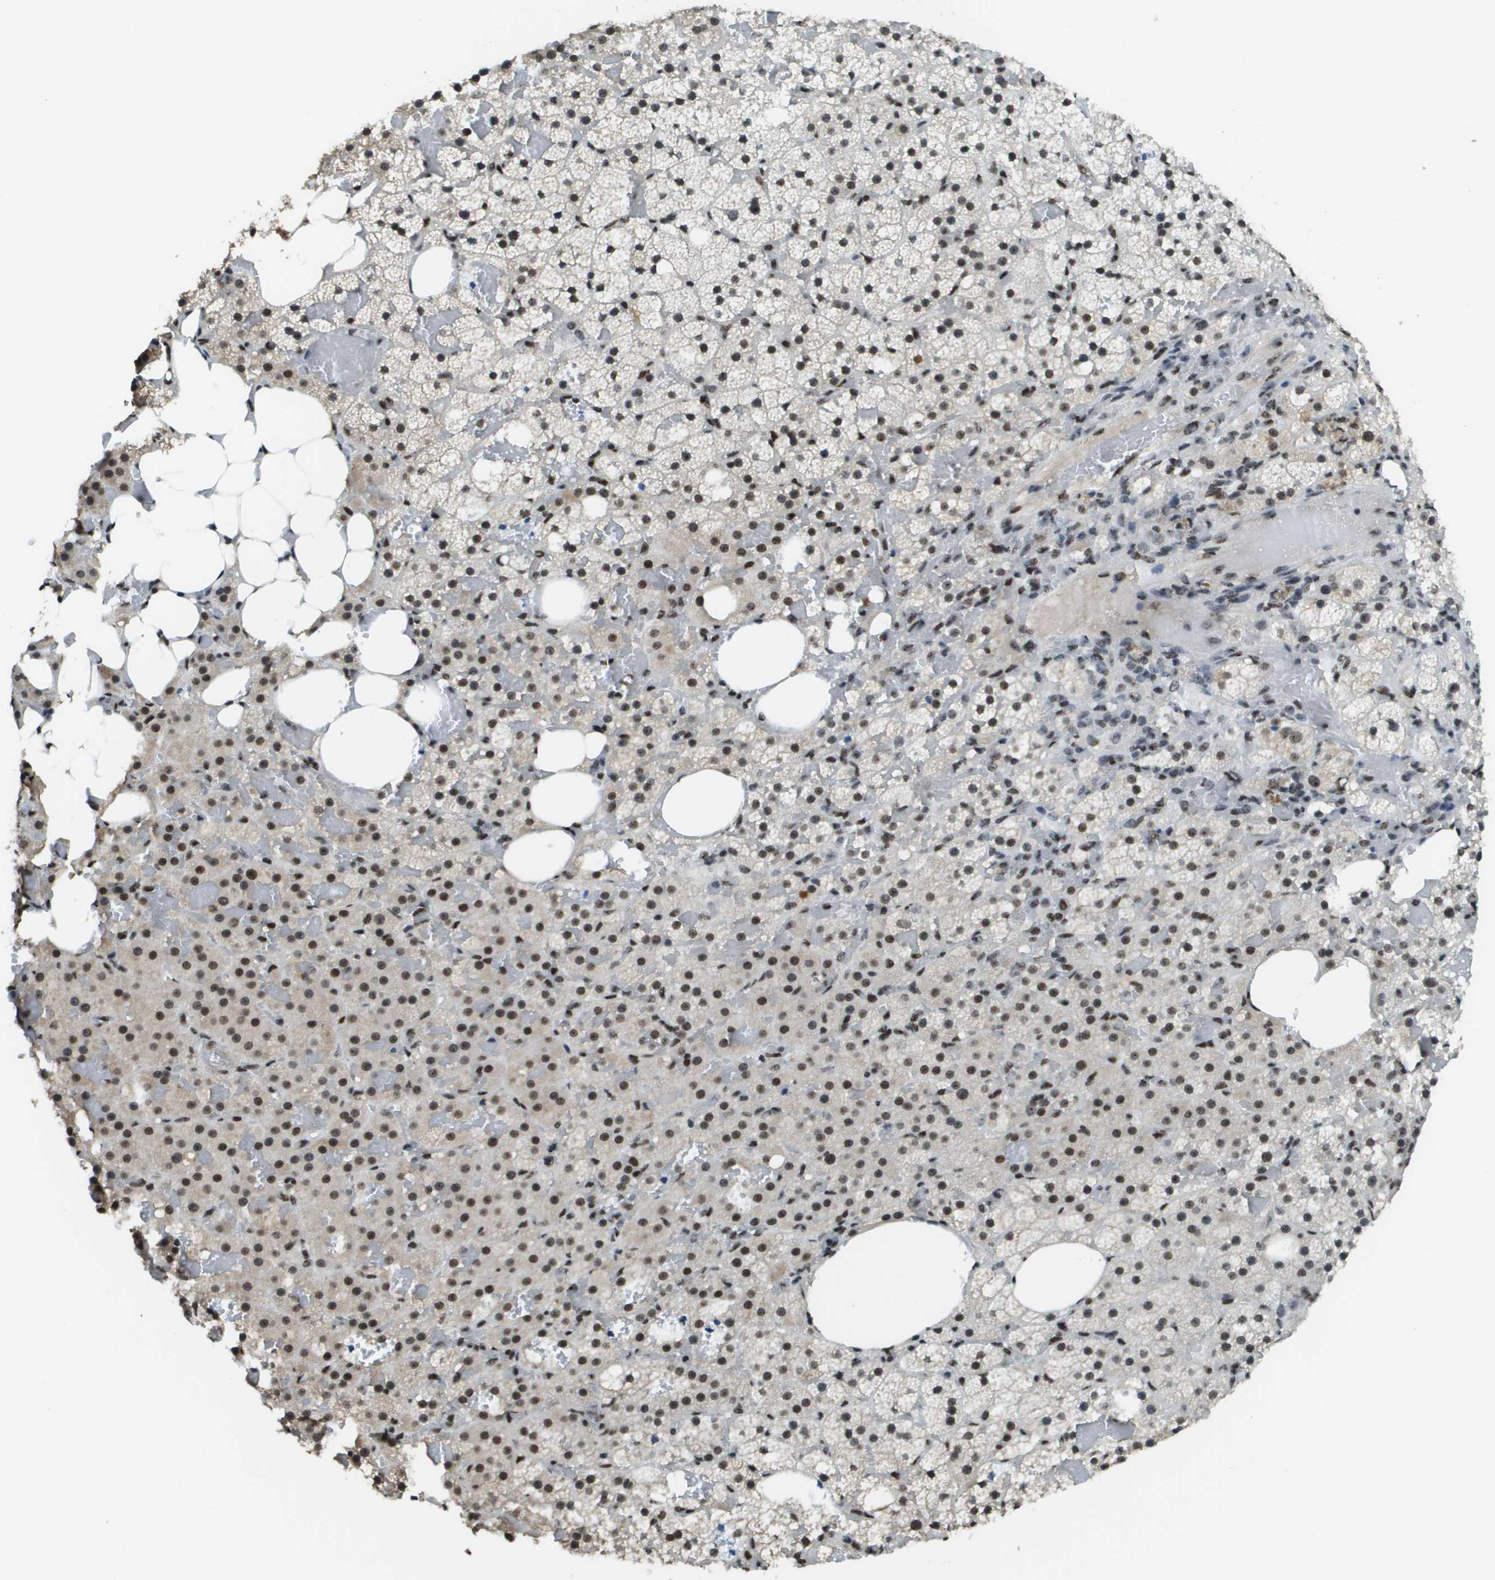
{"staining": {"intensity": "strong", "quantity": ">75%", "location": "nuclear"}, "tissue": "adrenal gland", "cell_type": "Glandular cells", "image_type": "normal", "snomed": [{"axis": "morphology", "description": "Normal tissue, NOS"}, {"axis": "topography", "description": "Adrenal gland"}], "caption": "Protein staining by IHC shows strong nuclear positivity in approximately >75% of glandular cells in normal adrenal gland.", "gene": "SP100", "patient": {"sex": "female", "age": 59}}